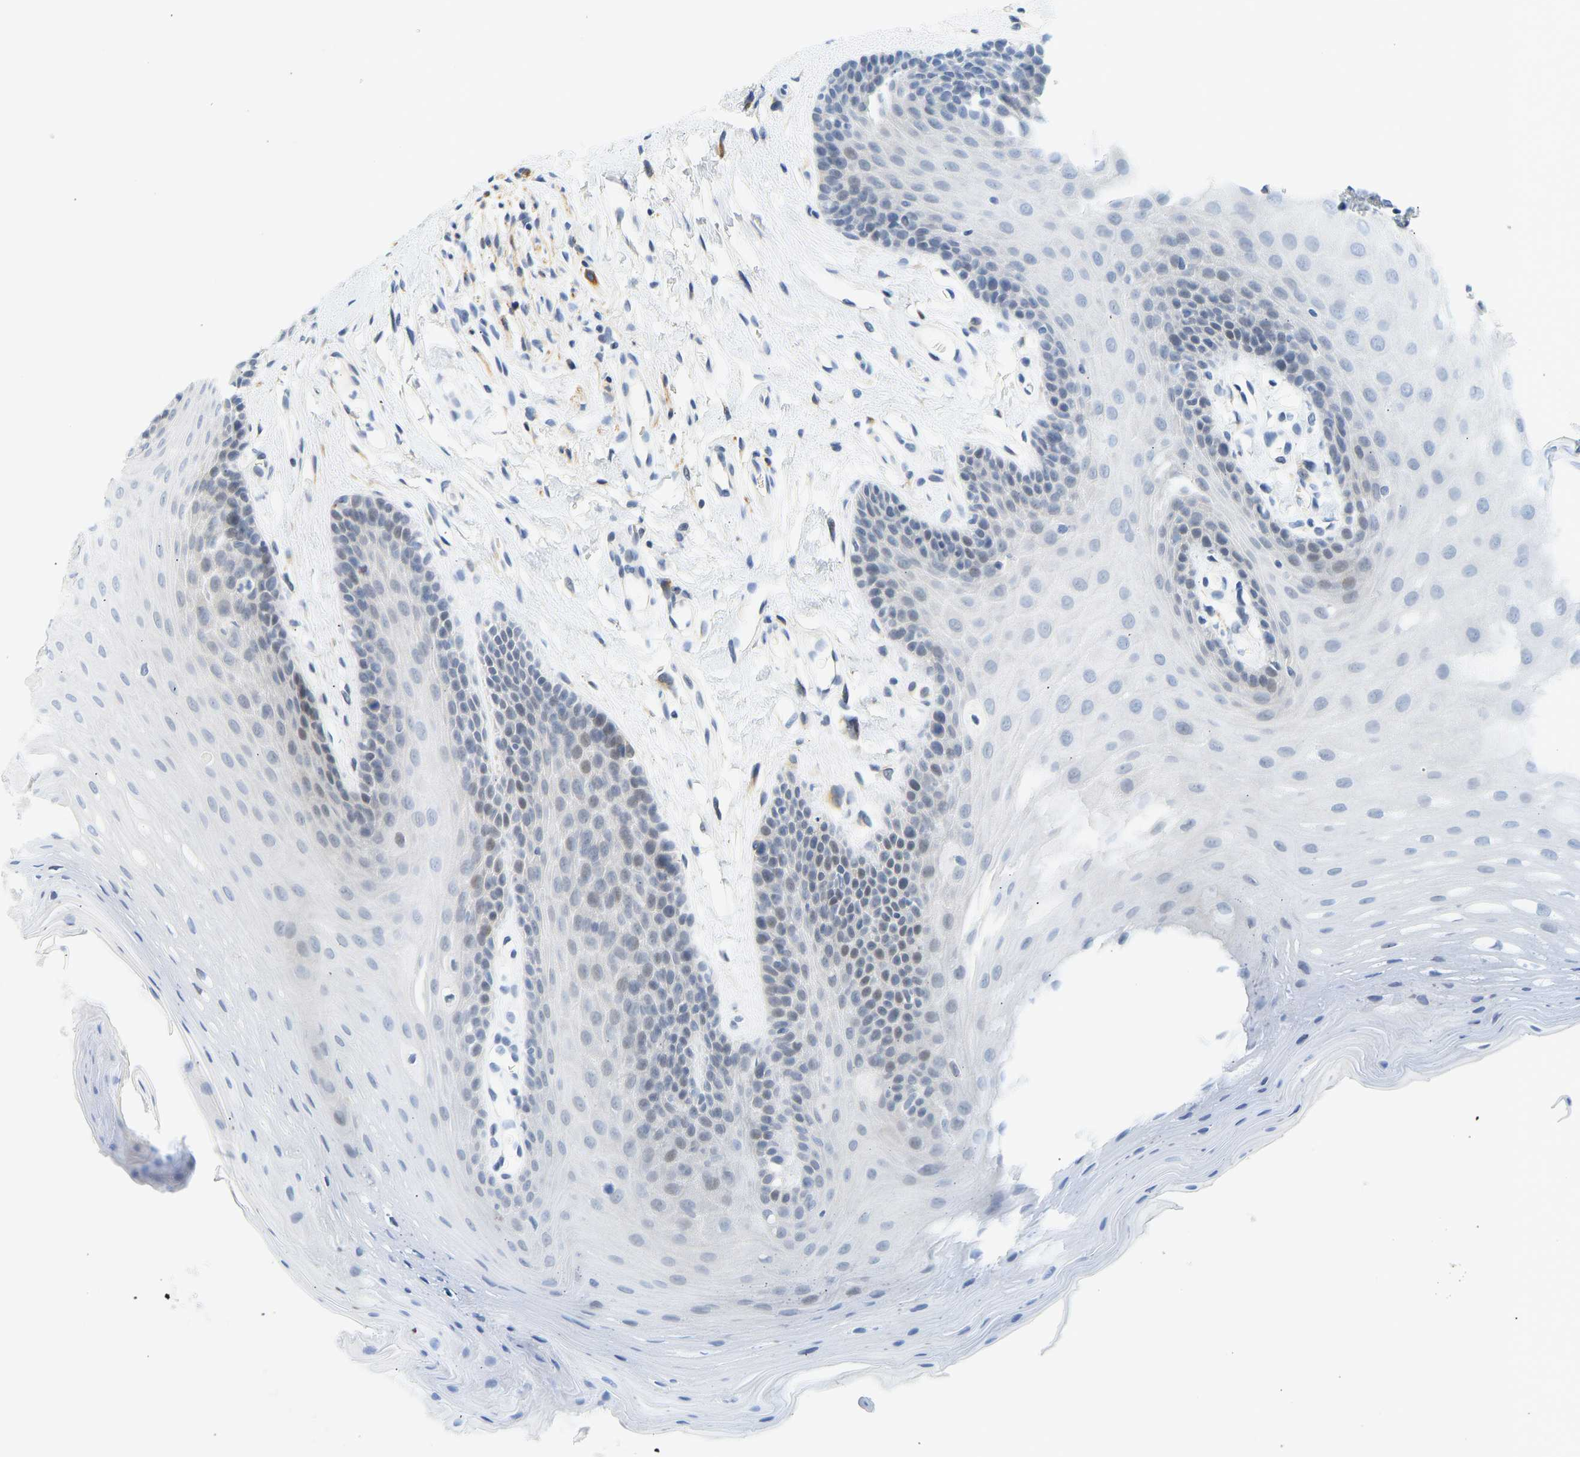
{"staining": {"intensity": "negative", "quantity": "none", "location": "none"}, "tissue": "oral mucosa", "cell_type": "Squamous epithelial cells", "image_type": "normal", "snomed": [{"axis": "morphology", "description": "Normal tissue, NOS"}, {"axis": "morphology", "description": "Squamous cell carcinoma, NOS"}, {"axis": "topography", "description": "Oral tissue"}, {"axis": "topography", "description": "Head-Neck"}], "caption": "Histopathology image shows no protein expression in squamous epithelial cells of benign oral mucosa. (Brightfield microscopy of DAB immunohistochemistry at high magnification).", "gene": "BAG1", "patient": {"sex": "male", "age": 71}}